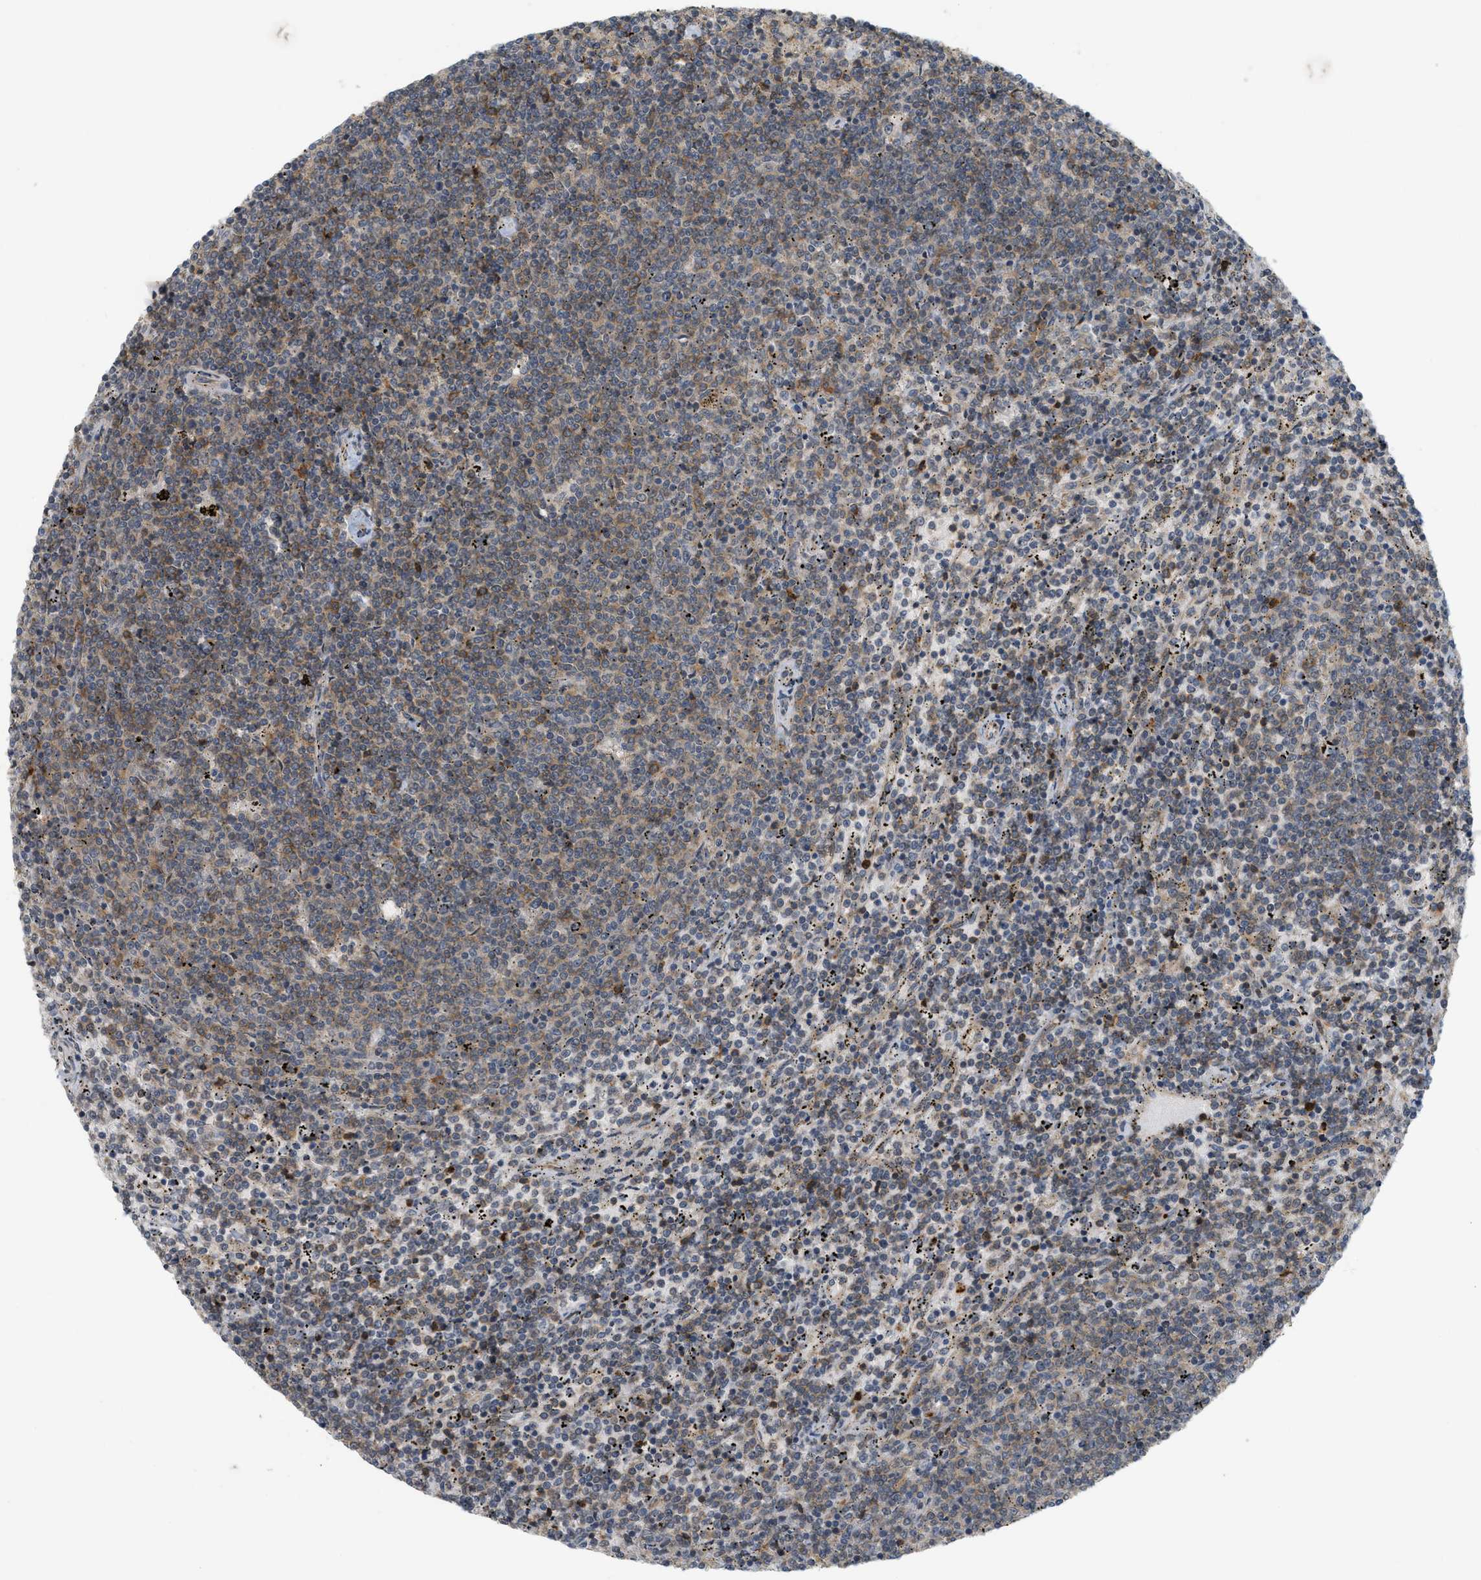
{"staining": {"intensity": "weak", "quantity": "25%-75%", "location": "cytoplasmic/membranous"}, "tissue": "lymphoma", "cell_type": "Tumor cells", "image_type": "cancer", "snomed": [{"axis": "morphology", "description": "Malignant lymphoma, non-Hodgkin's type, Low grade"}, {"axis": "topography", "description": "Spleen"}], "caption": "Human malignant lymphoma, non-Hodgkin's type (low-grade) stained with a brown dye shows weak cytoplasmic/membranous positive expression in about 25%-75% of tumor cells.", "gene": "PRKD1", "patient": {"sex": "female", "age": 50}}